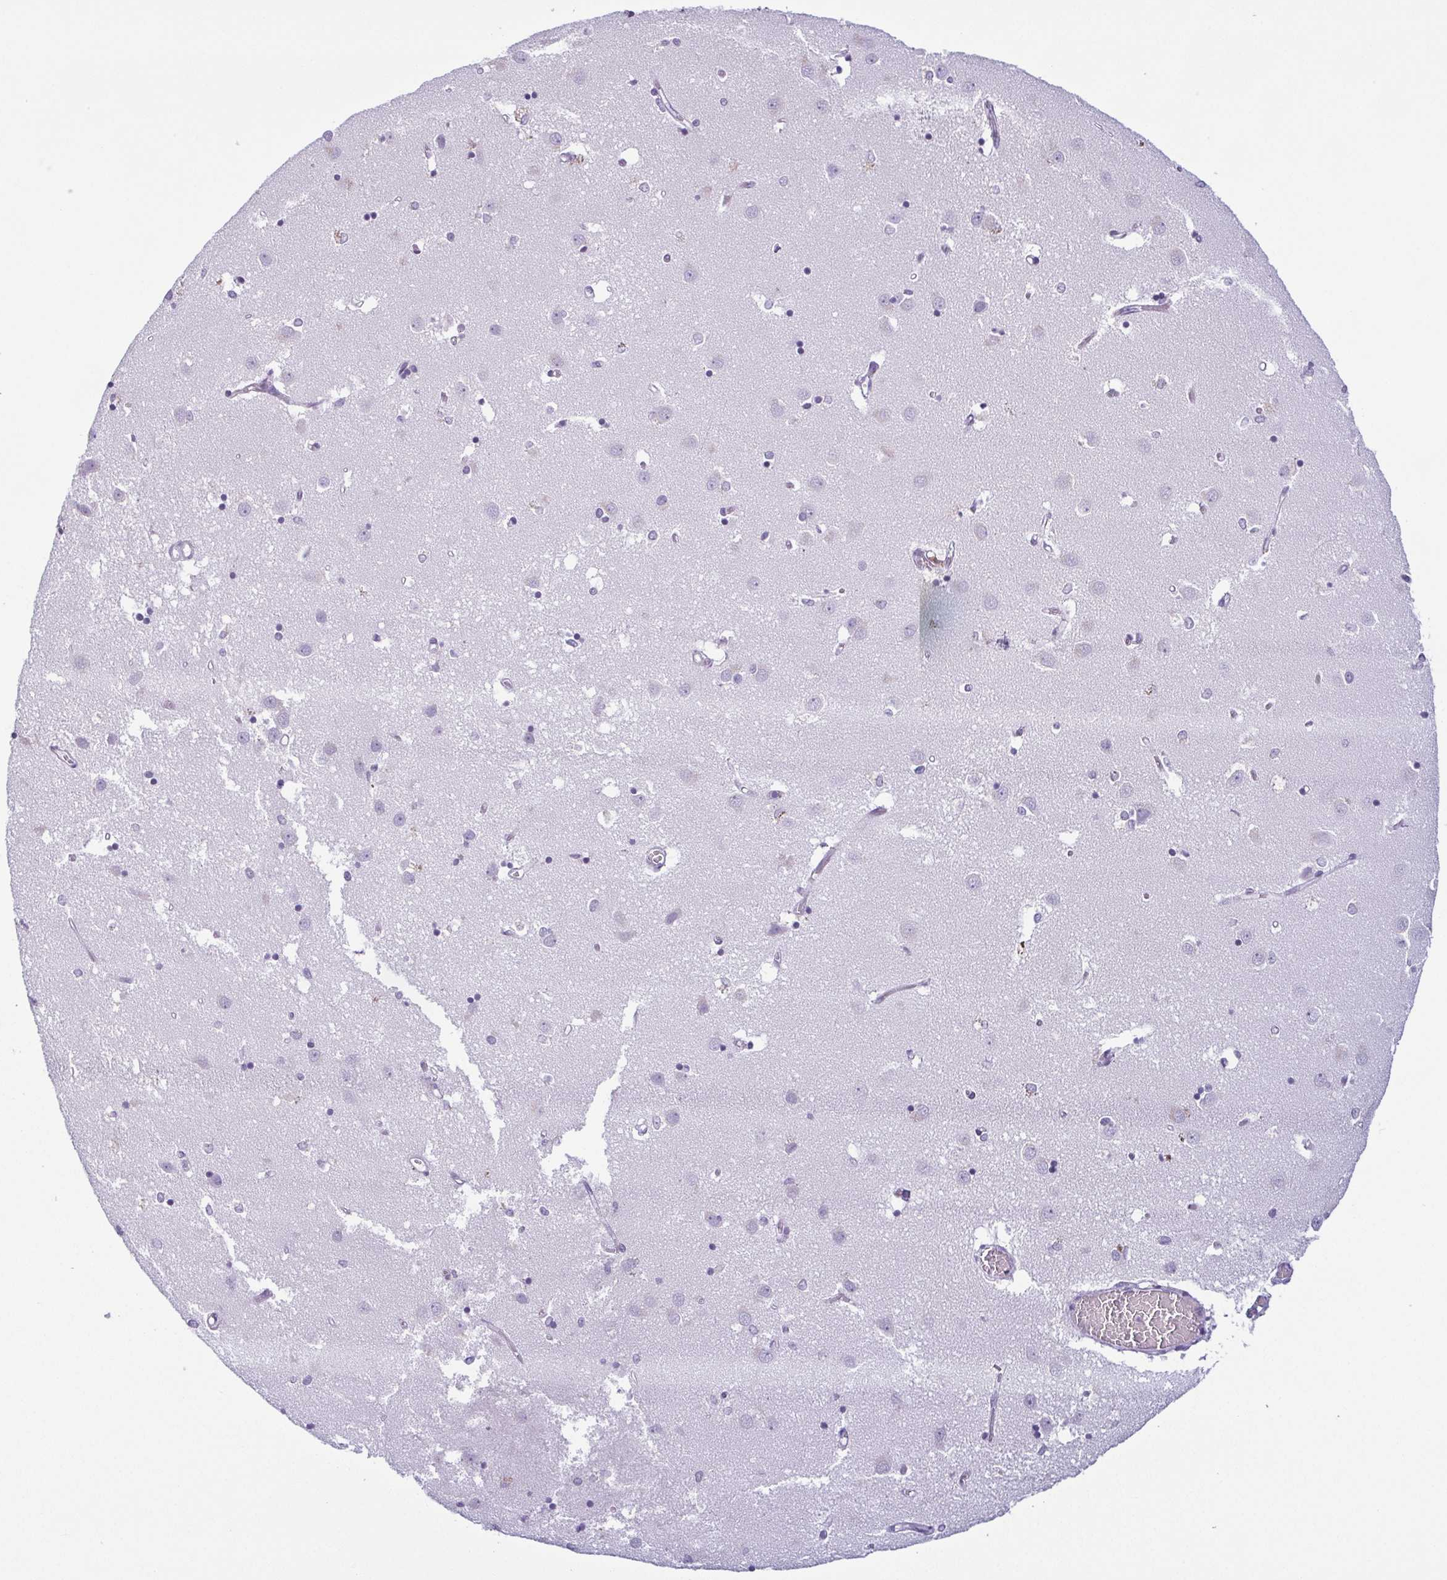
{"staining": {"intensity": "negative", "quantity": "none", "location": "none"}, "tissue": "caudate", "cell_type": "Glial cells", "image_type": "normal", "snomed": [{"axis": "morphology", "description": "Normal tissue, NOS"}, {"axis": "topography", "description": "Lateral ventricle wall"}], "caption": "DAB immunohistochemical staining of benign caudate exhibits no significant positivity in glial cells.", "gene": "KRT78", "patient": {"sex": "male", "age": 54}}